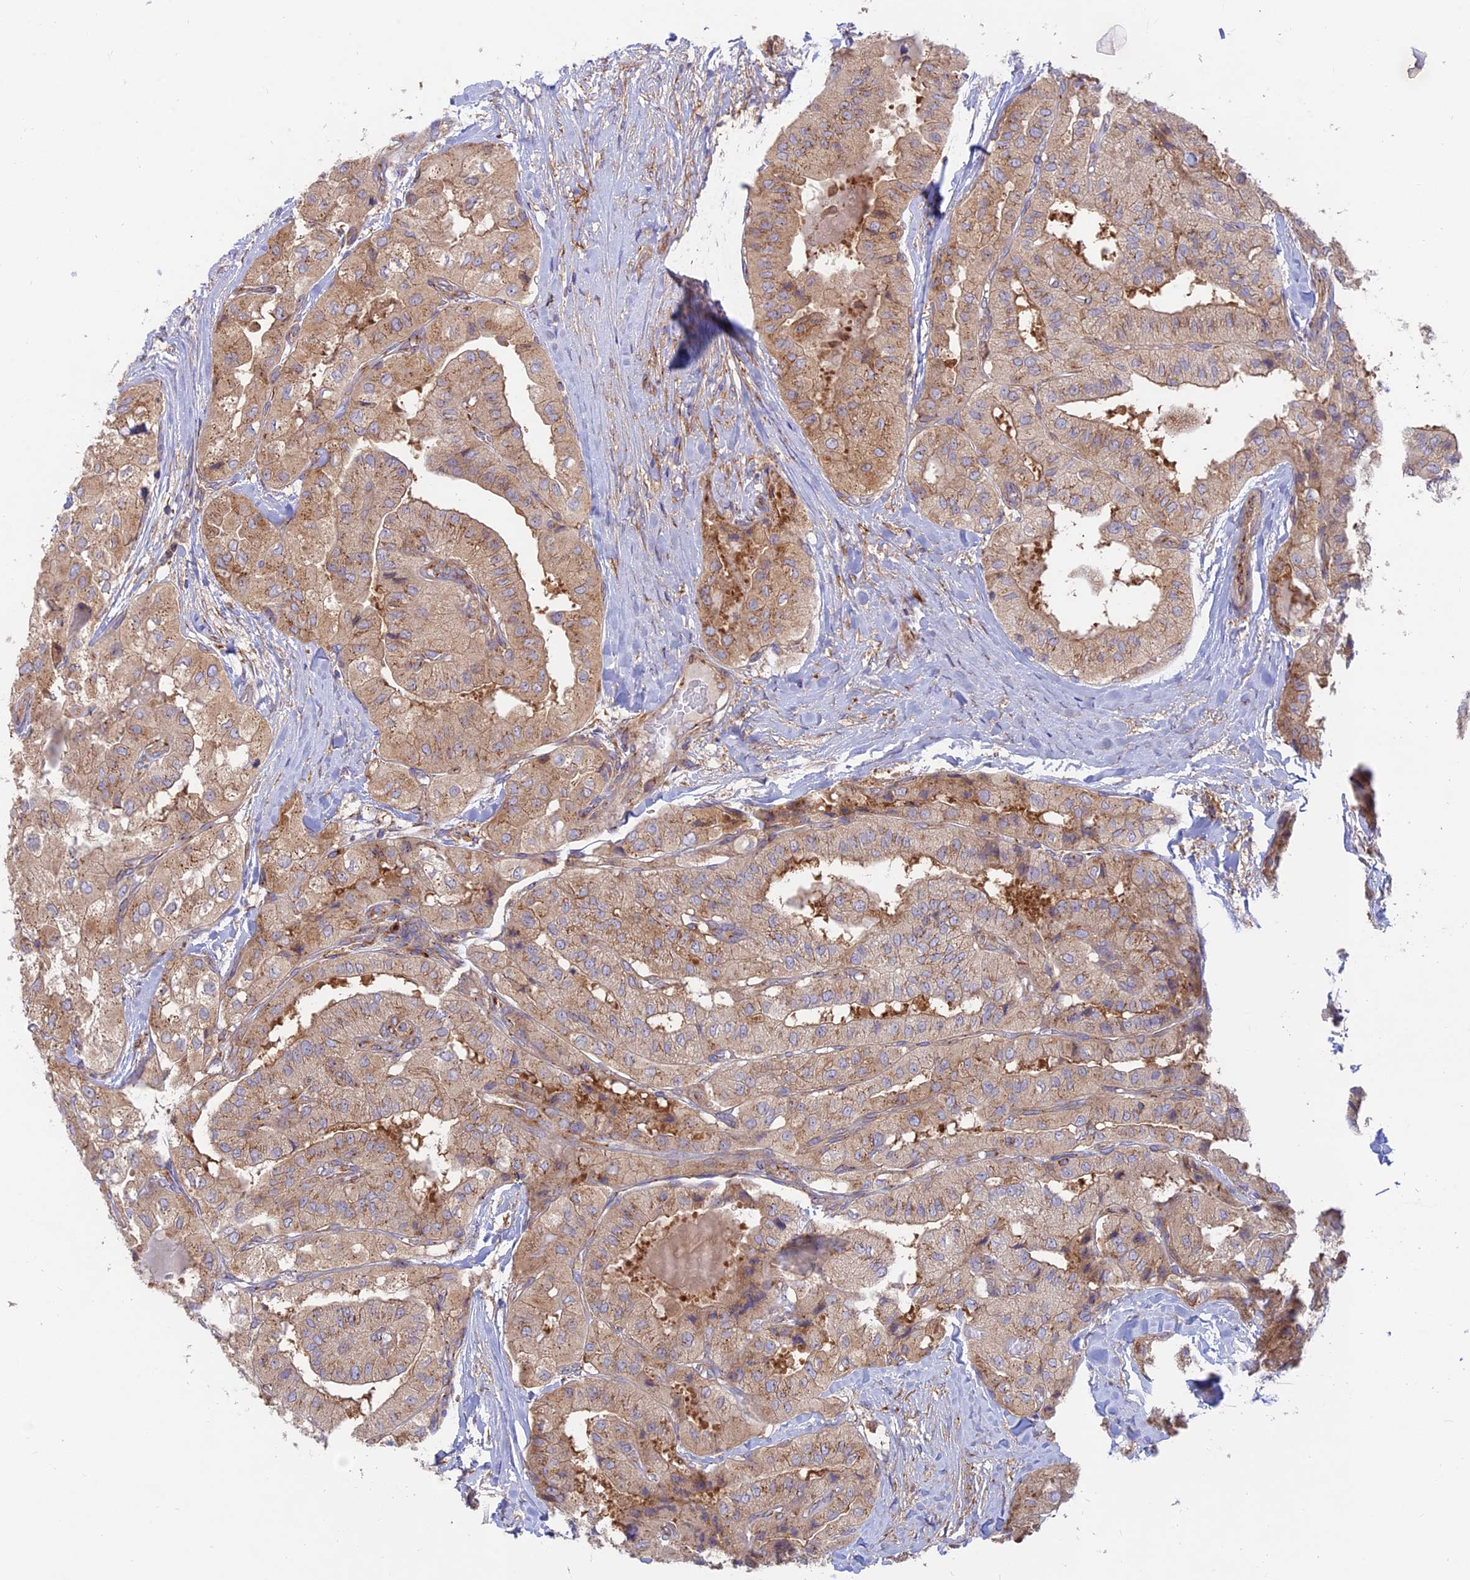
{"staining": {"intensity": "moderate", "quantity": ">75%", "location": "cytoplasmic/membranous"}, "tissue": "thyroid cancer", "cell_type": "Tumor cells", "image_type": "cancer", "snomed": [{"axis": "morphology", "description": "Papillary adenocarcinoma, NOS"}, {"axis": "topography", "description": "Thyroid gland"}], "caption": "The micrograph exhibits staining of thyroid papillary adenocarcinoma, revealing moderate cytoplasmic/membranous protein positivity (brown color) within tumor cells.", "gene": "GOLGA3", "patient": {"sex": "female", "age": 59}}